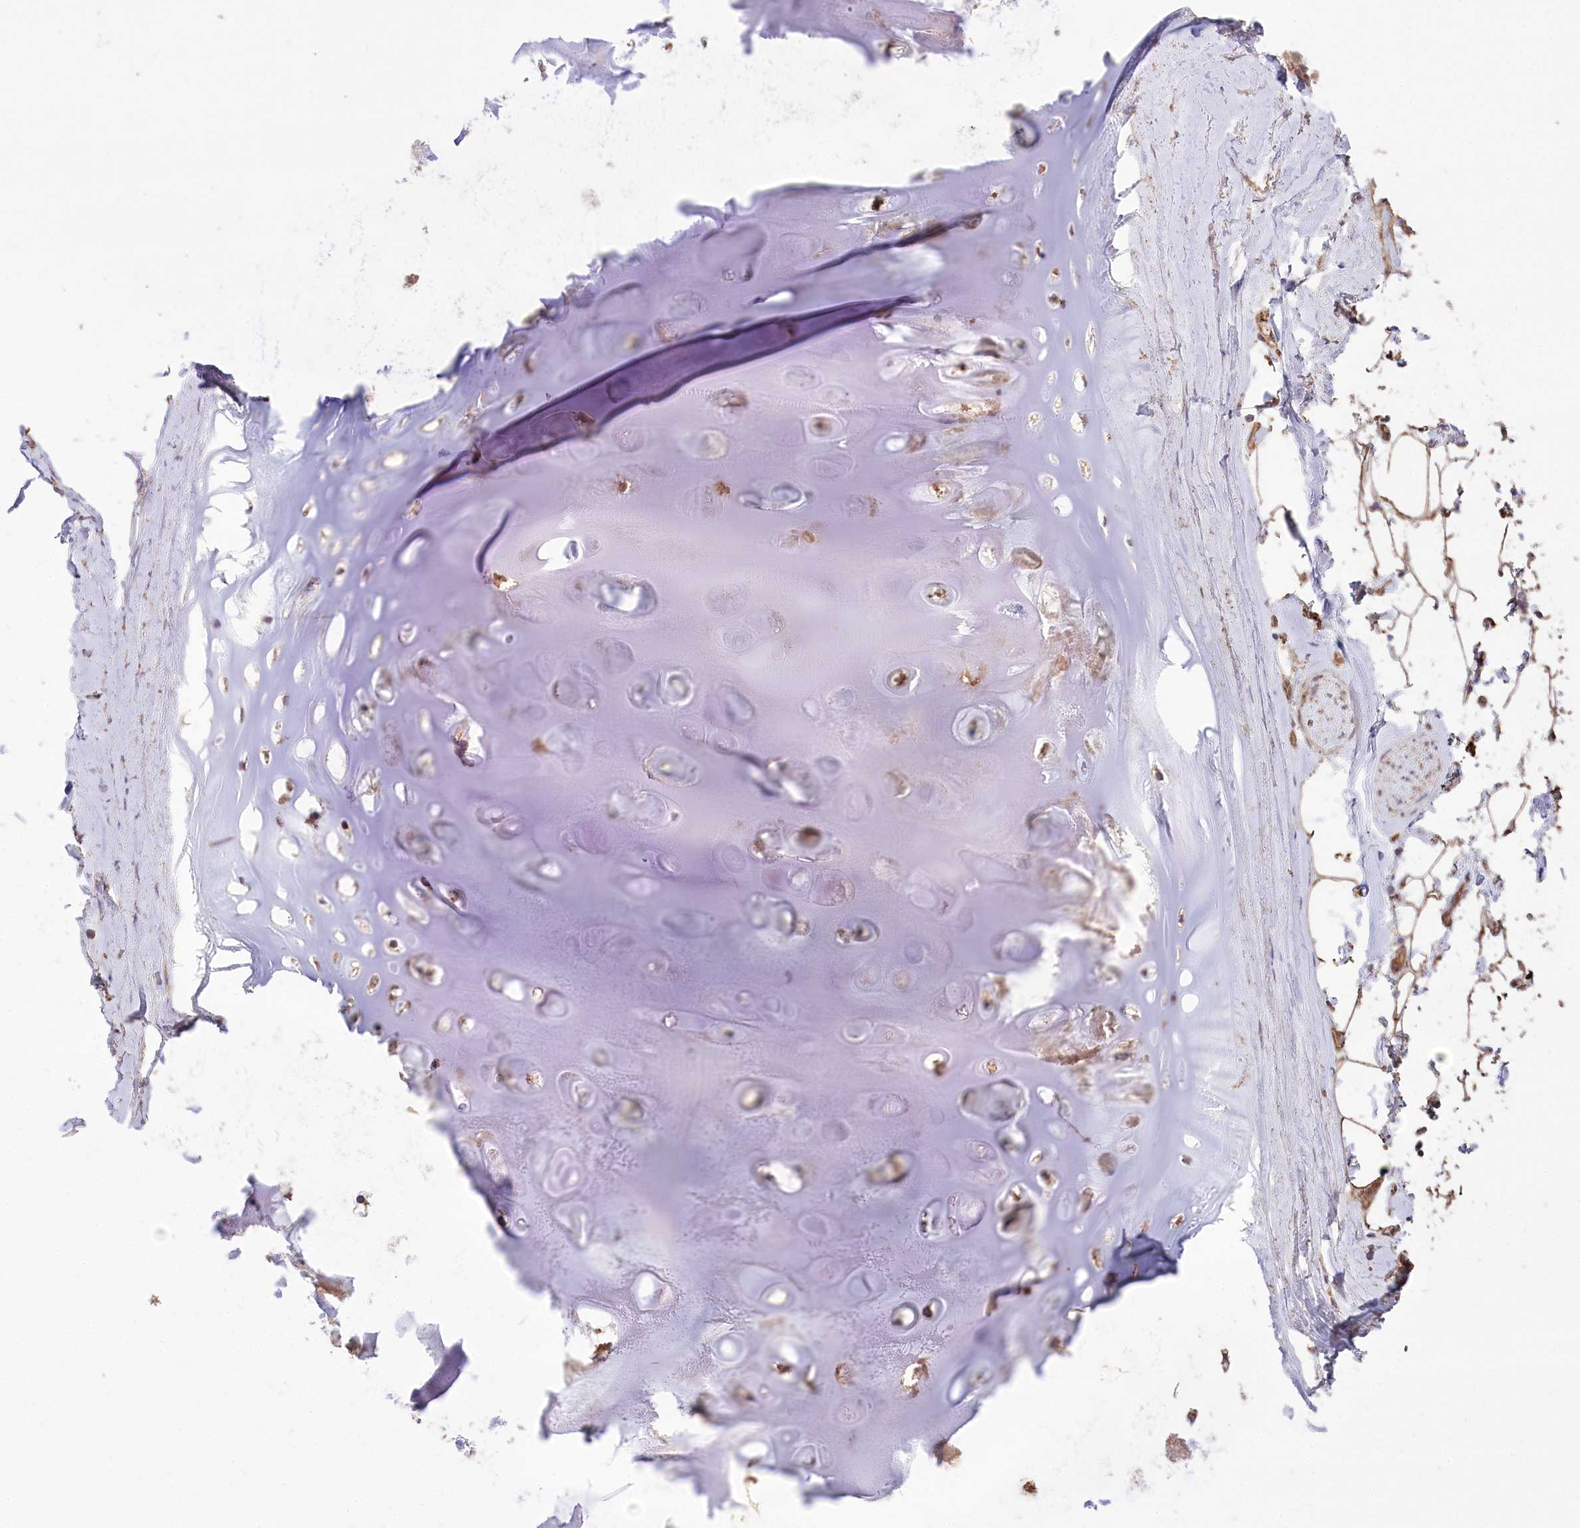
{"staining": {"intensity": "moderate", "quantity": ">75%", "location": "cytoplasmic/membranous"}, "tissue": "adipose tissue", "cell_type": "Adipocytes", "image_type": "normal", "snomed": [{"axis": "morphology", "description": "Normal tissue, NOS"}, {"axis": "topography", "description": "Cartilage tissue"}, {"axis": "topography", "description": "Bronchus"}], "caption": "An immunohistochemistry micrograph of benign tissue is shown. Protein staining in brown highlights moderate cytoplasmic/membranous positivity in adipose tissue within adipocytes. (DAB (3,3'-diaminobenzidine) IHC, brown staining for protein, blue staining for nuclei).", "gene": "PRSS53", "patient": {"sex": "female", "age": 73}}